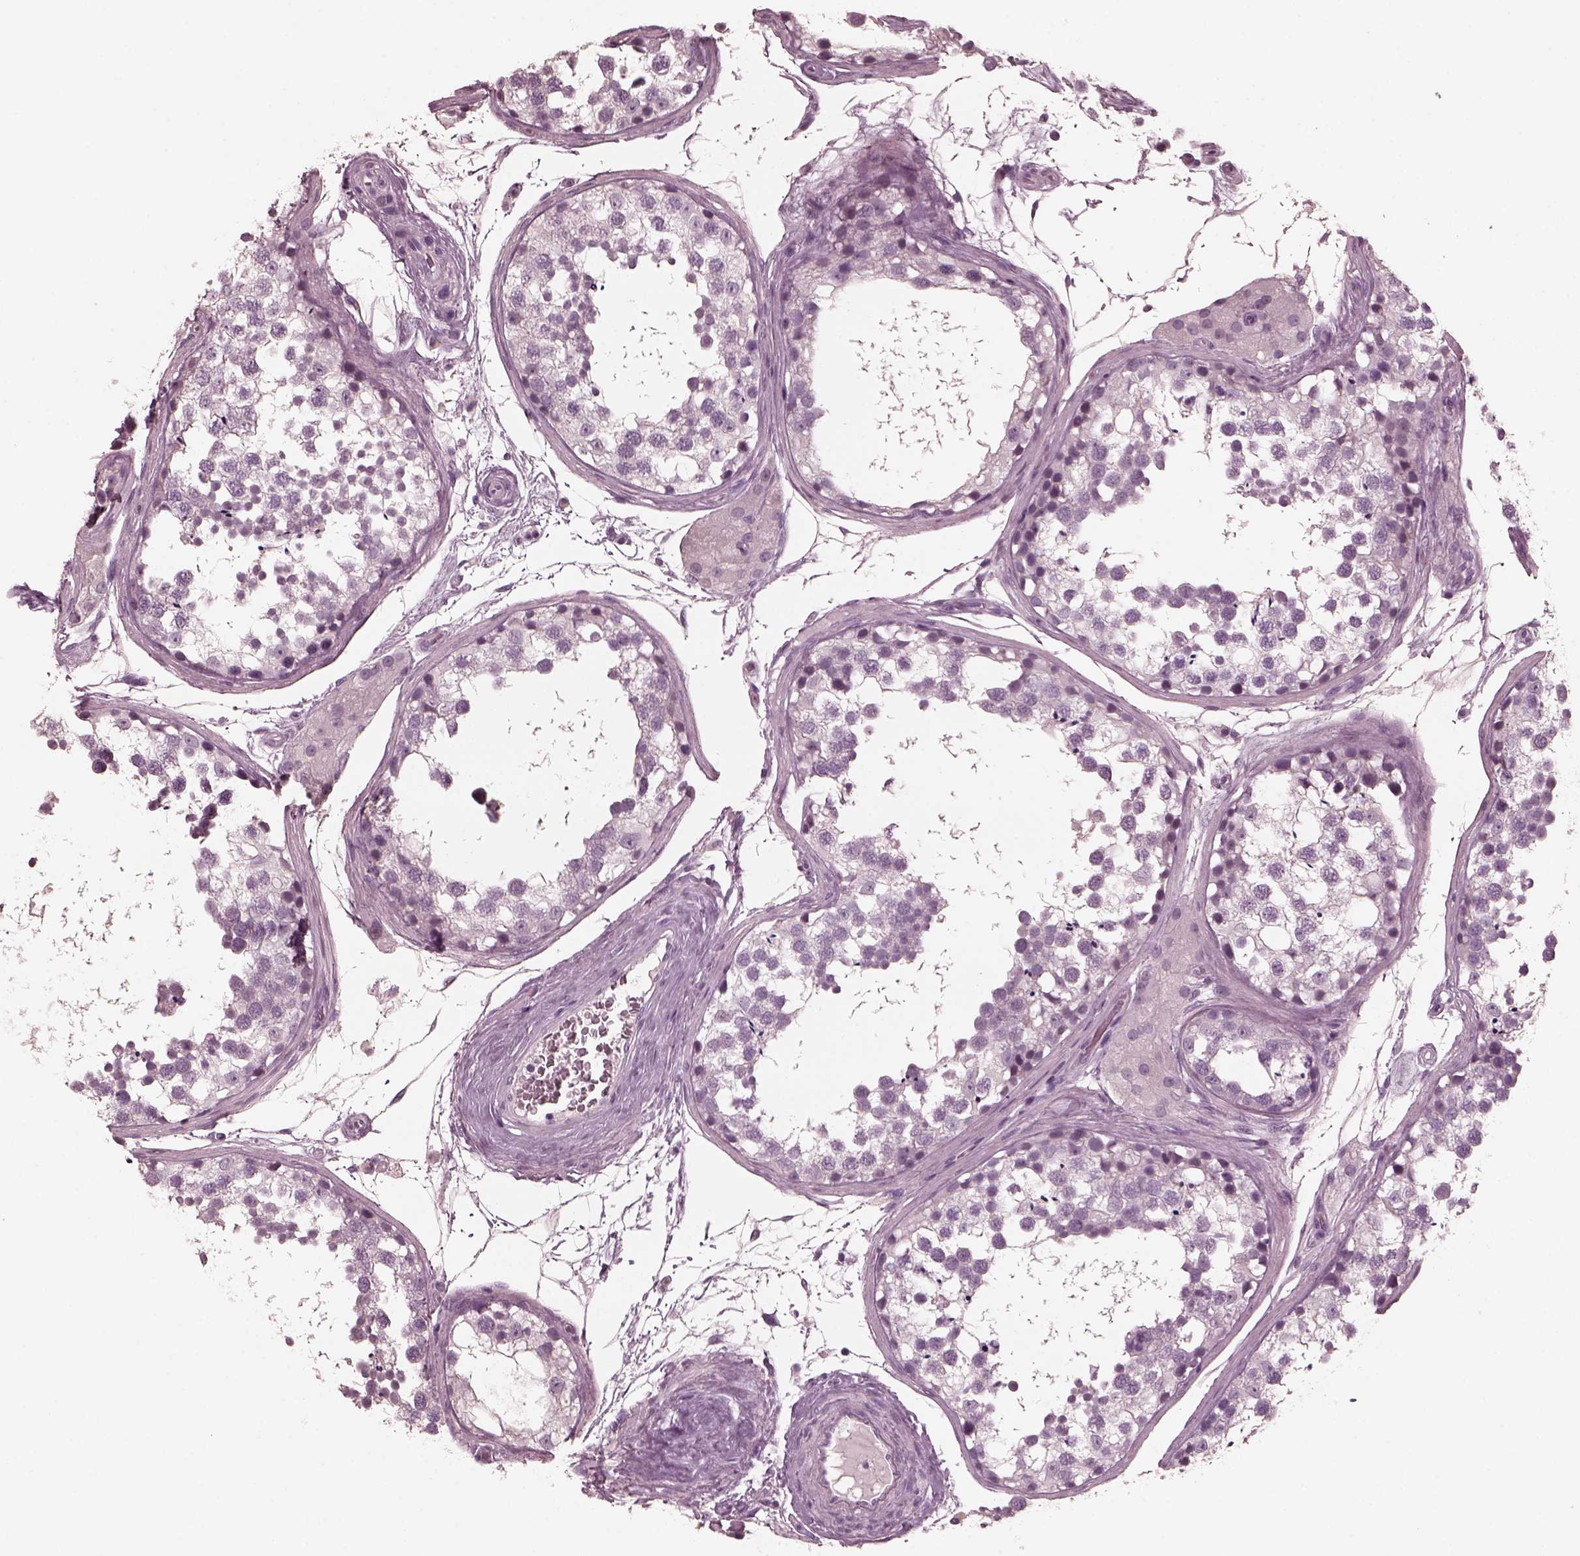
{"staining": {"intensity": "negative", "quantity": "none", "location": "none"}, "tissue": "testis", "cell_type": "Cells in seminiferous ducts", "image_type": "normal", "snomed": [{"axis": "morphology", "description": "Normal tissue, NOS"}, {"axis": "morphology", "description": "Seminoma, NOS"}, {"axis": "topography", "description": "Testis"}], "caption": "Cells in seminiferous ducts show no significant positivity in benign testis. The staining was performed using DAB to visualize the protein expression in brown, while the nuclei were stained in blue with hematoxylin (Magnification: 20x).", "gene": "CGA", "patient": {"sex": "male", "age": 65}}